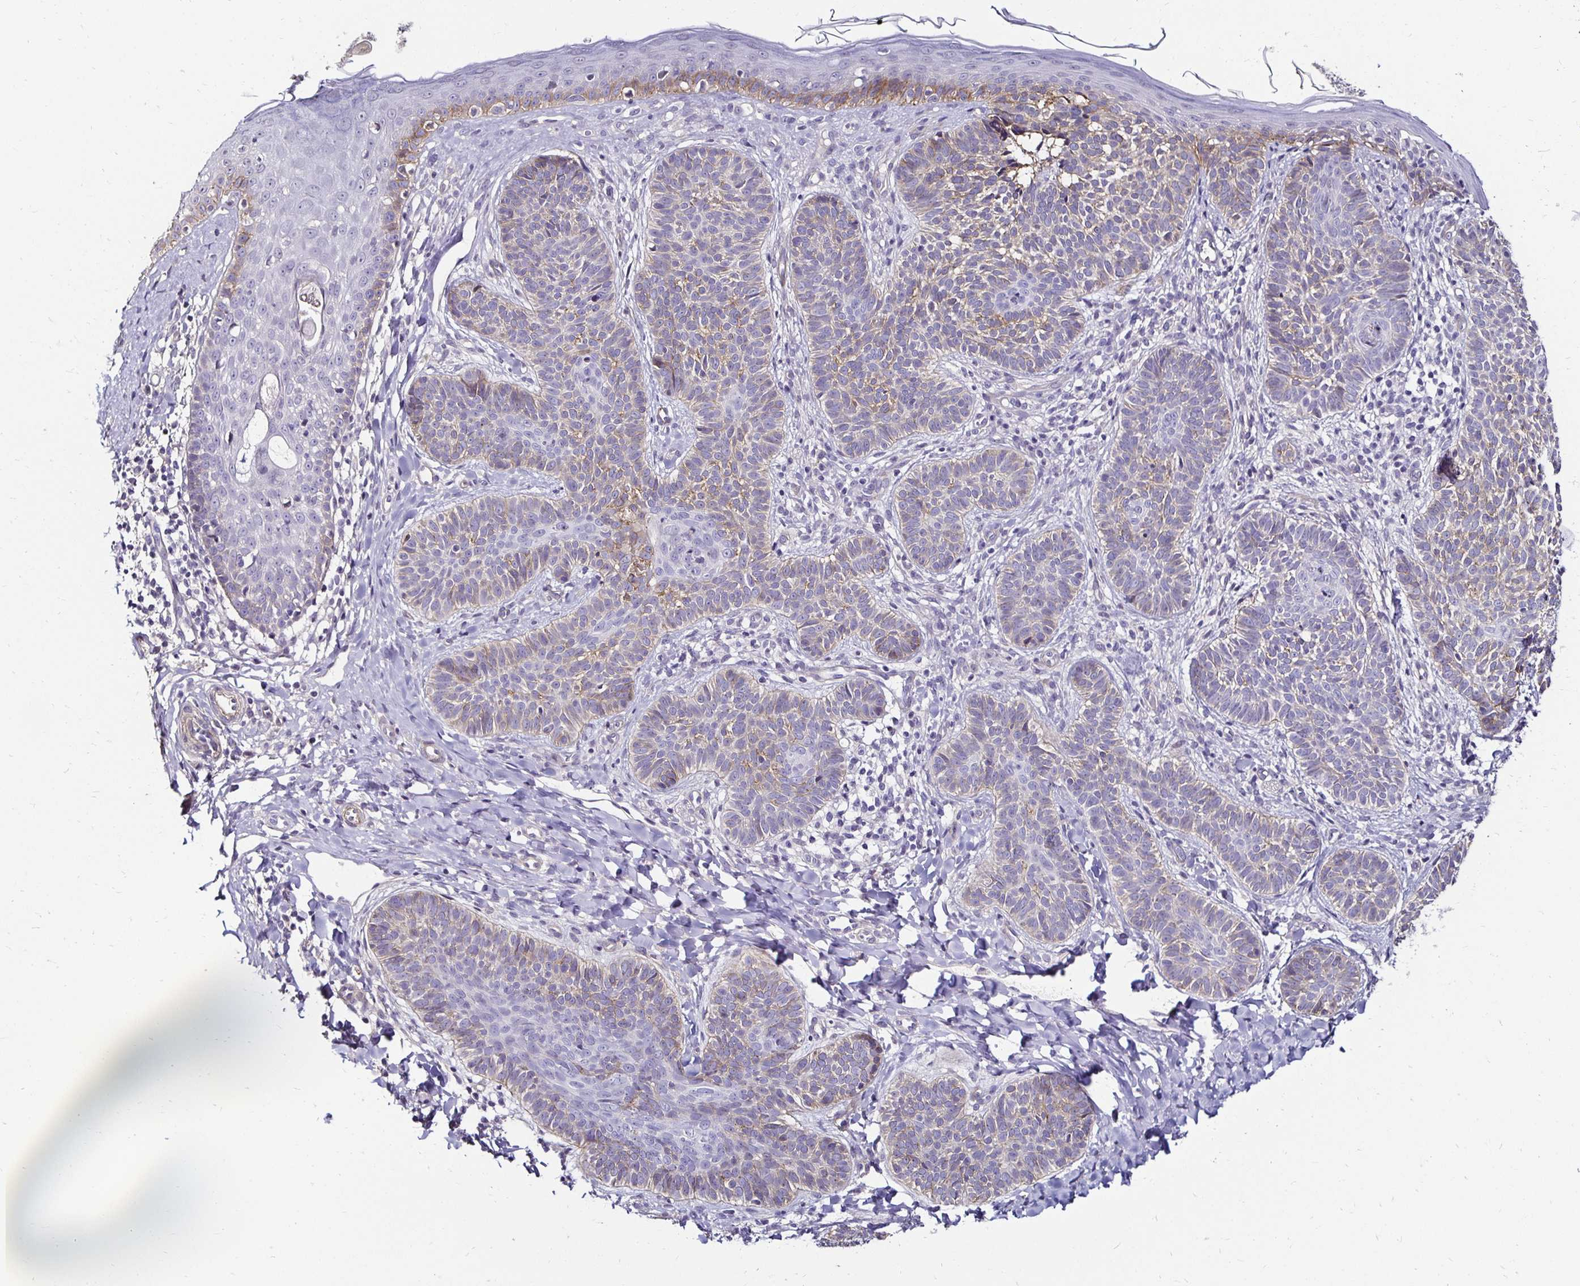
{"staining": {"intensity": "weak", "quantity": "<25%", "location": "cytoplasmic/membranous"}, "tissue": "skin cancer", "cell_type": "Tumor cells", "image_type": "cancer", "snomed": [{"axis": "morphology", "description": "Basal cell carcinoma"}, {"axis": "topography", "description": "Skin"}], "caption": "There is no significant positivity in tumor cells of skin cancer. The staining was performed using DAB to visualize the protein expression in brown, while the nuclei were stained in blue with hematoxylin (Magnification: 20x).", "gene": "ITGB1", "patient": {"sex": "male", "age": 54}}